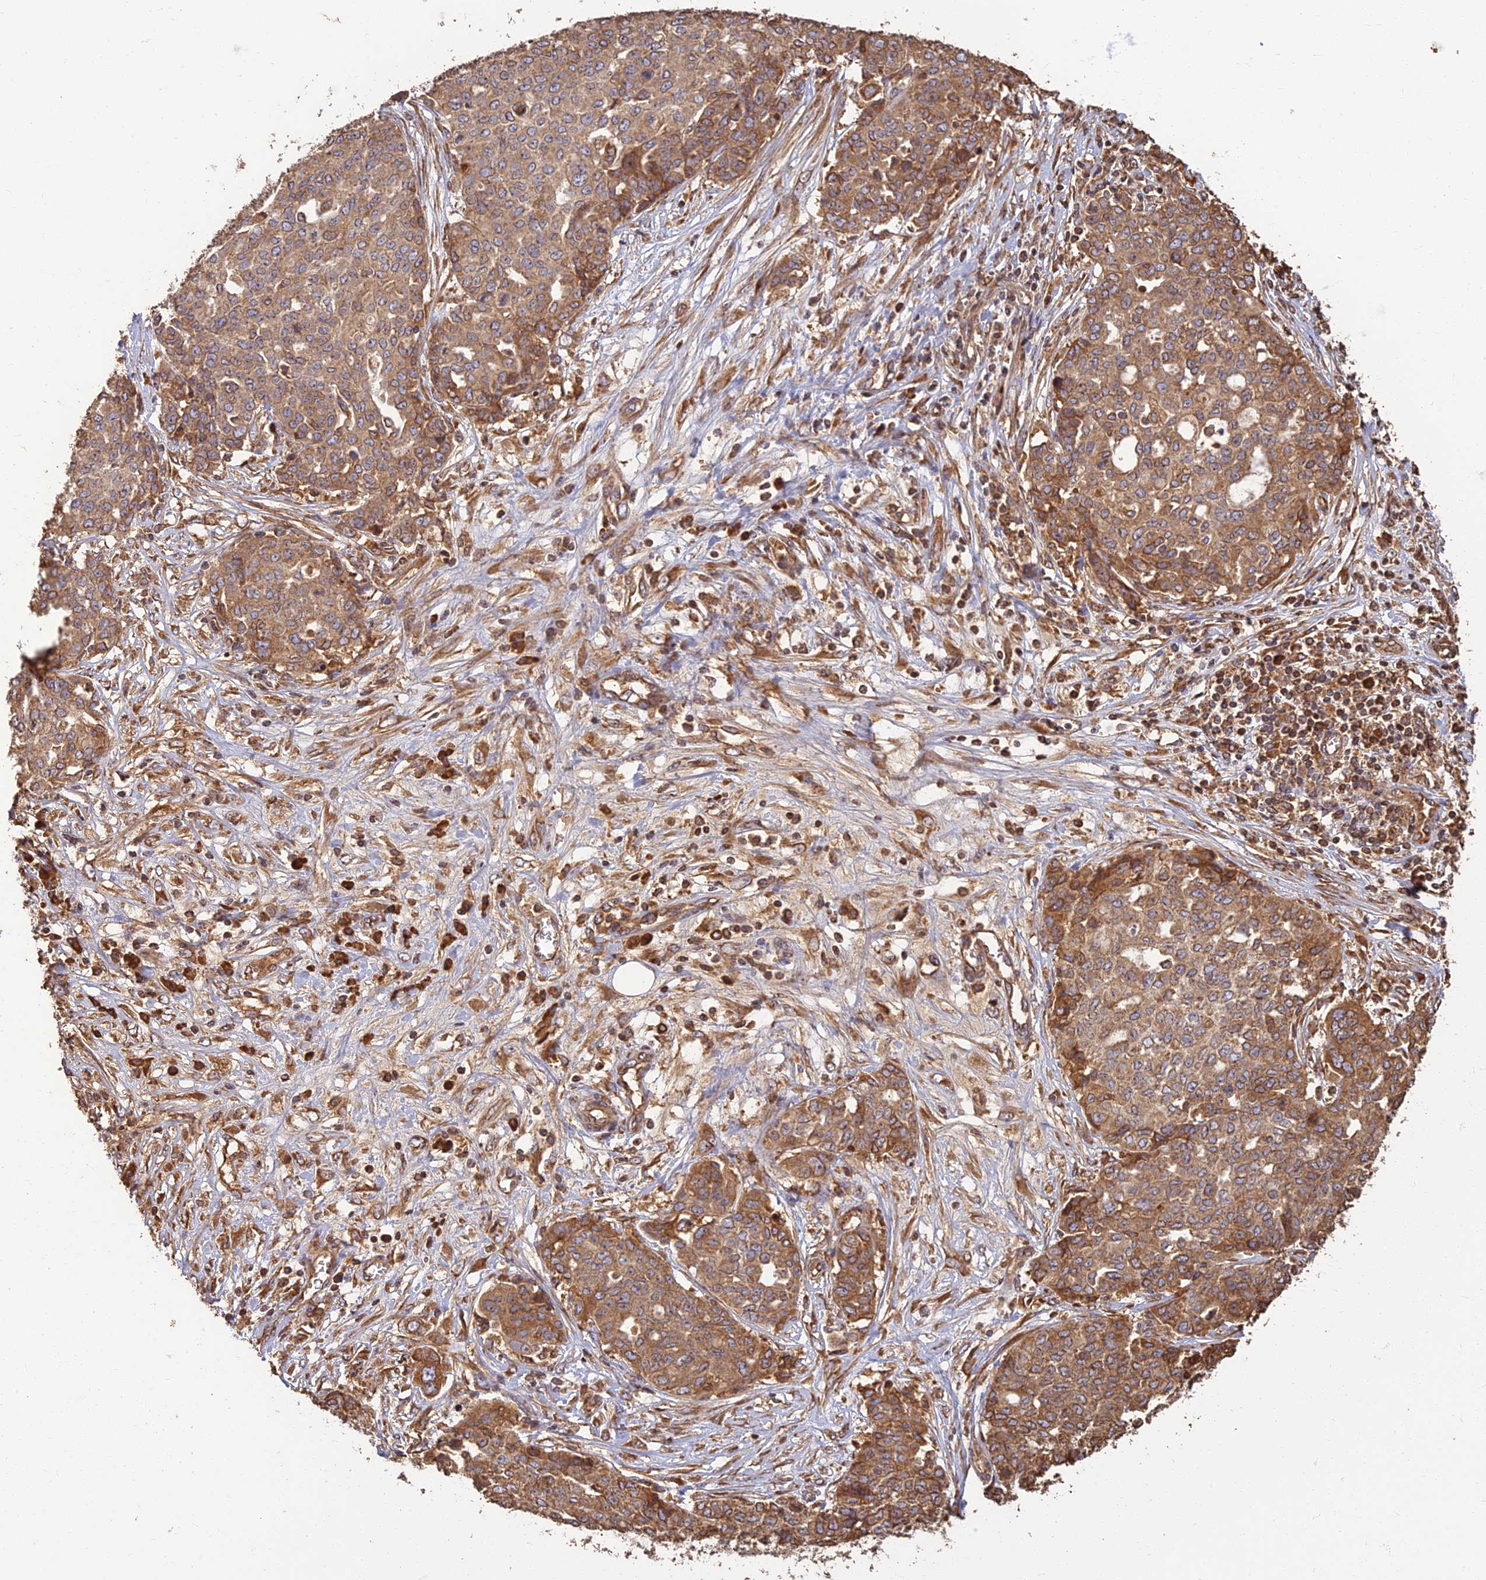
{"staining": {"intensity": "moderate", "quantity": ">75%", "location": "cytoplasmic/membranous"}, "tissue": "ovarian cancer", "cell_type": "Tumor cells", "image_type": "cancer", "snomed": [{"axis": "morphology", "description": "Cystadenocarcinoma, serous, NOS"}, {"axis": "topography", "description": "Soft tissue"}, {"axis": "topography", "description": "Ovary"}], "caption": "Protein staining shows moderate cytoplasmic/membranous expression in approximately >75% of tumor cells in ovarian serous cystadenocarcinoma. (brown staining indicates protein expression, while blue staining denotes nuclei).", "gene": "CORO1C", "patient": {"sex": "female", "age": 57}}